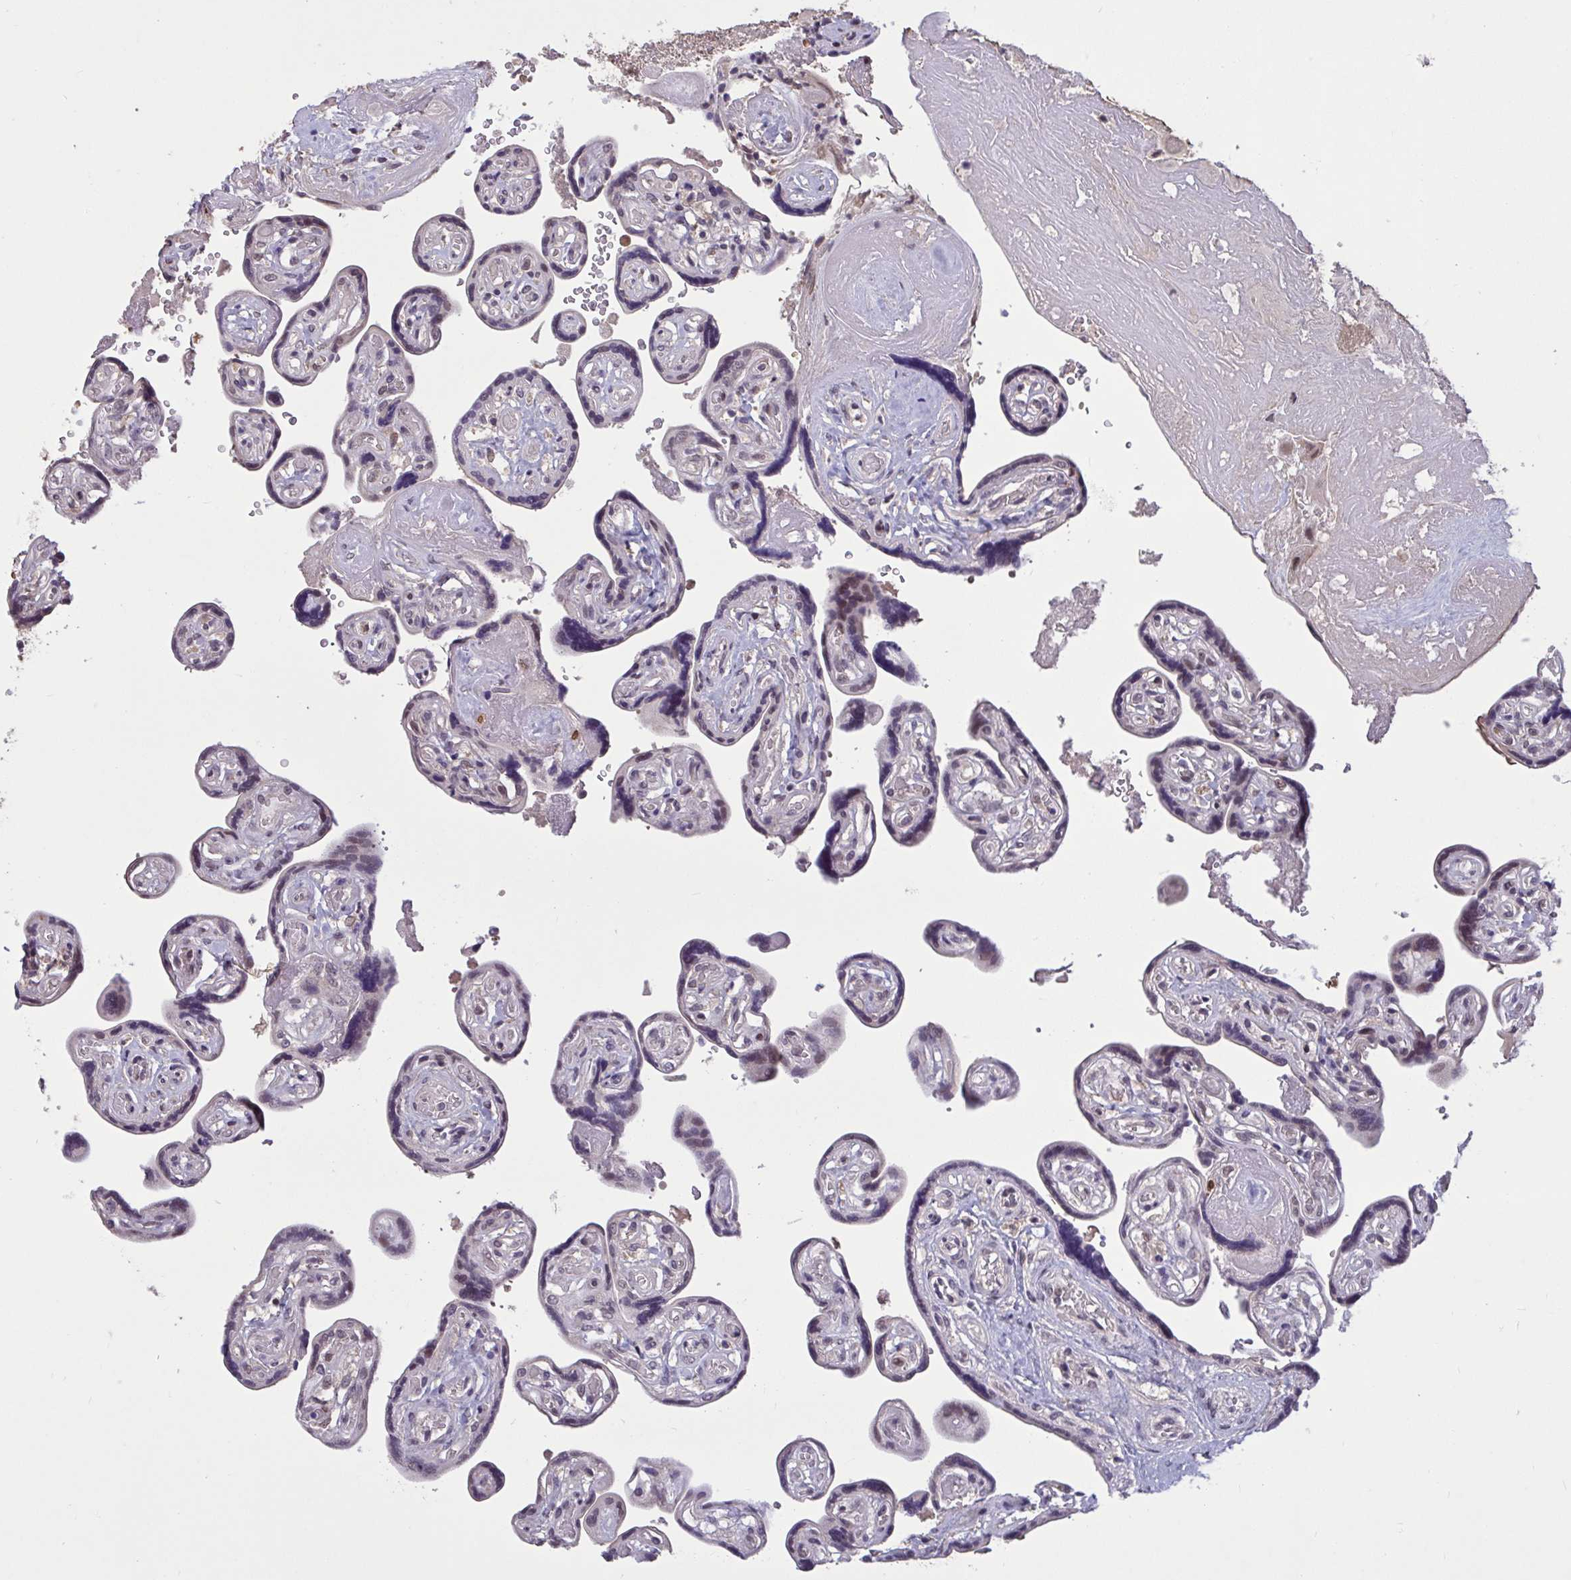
{"staining": {"intensity": "negative", "quantity": "none", "location": "none"}, "tissue": "placenta", "cell_type": "Trophoblastic cells", "image_type": "normal", "snomed": [{"axis": "morphology", "description": "Normal tissue, NOS"}, {"axis": "topography", "description": "Placenta"}], "caption": "Human placenta stained for a protein using immunohistochemistry demonstrates no staining in trophoblastic cells.", "gene": "ZNF414", "patient": {"sex": "female", "age": 32}}